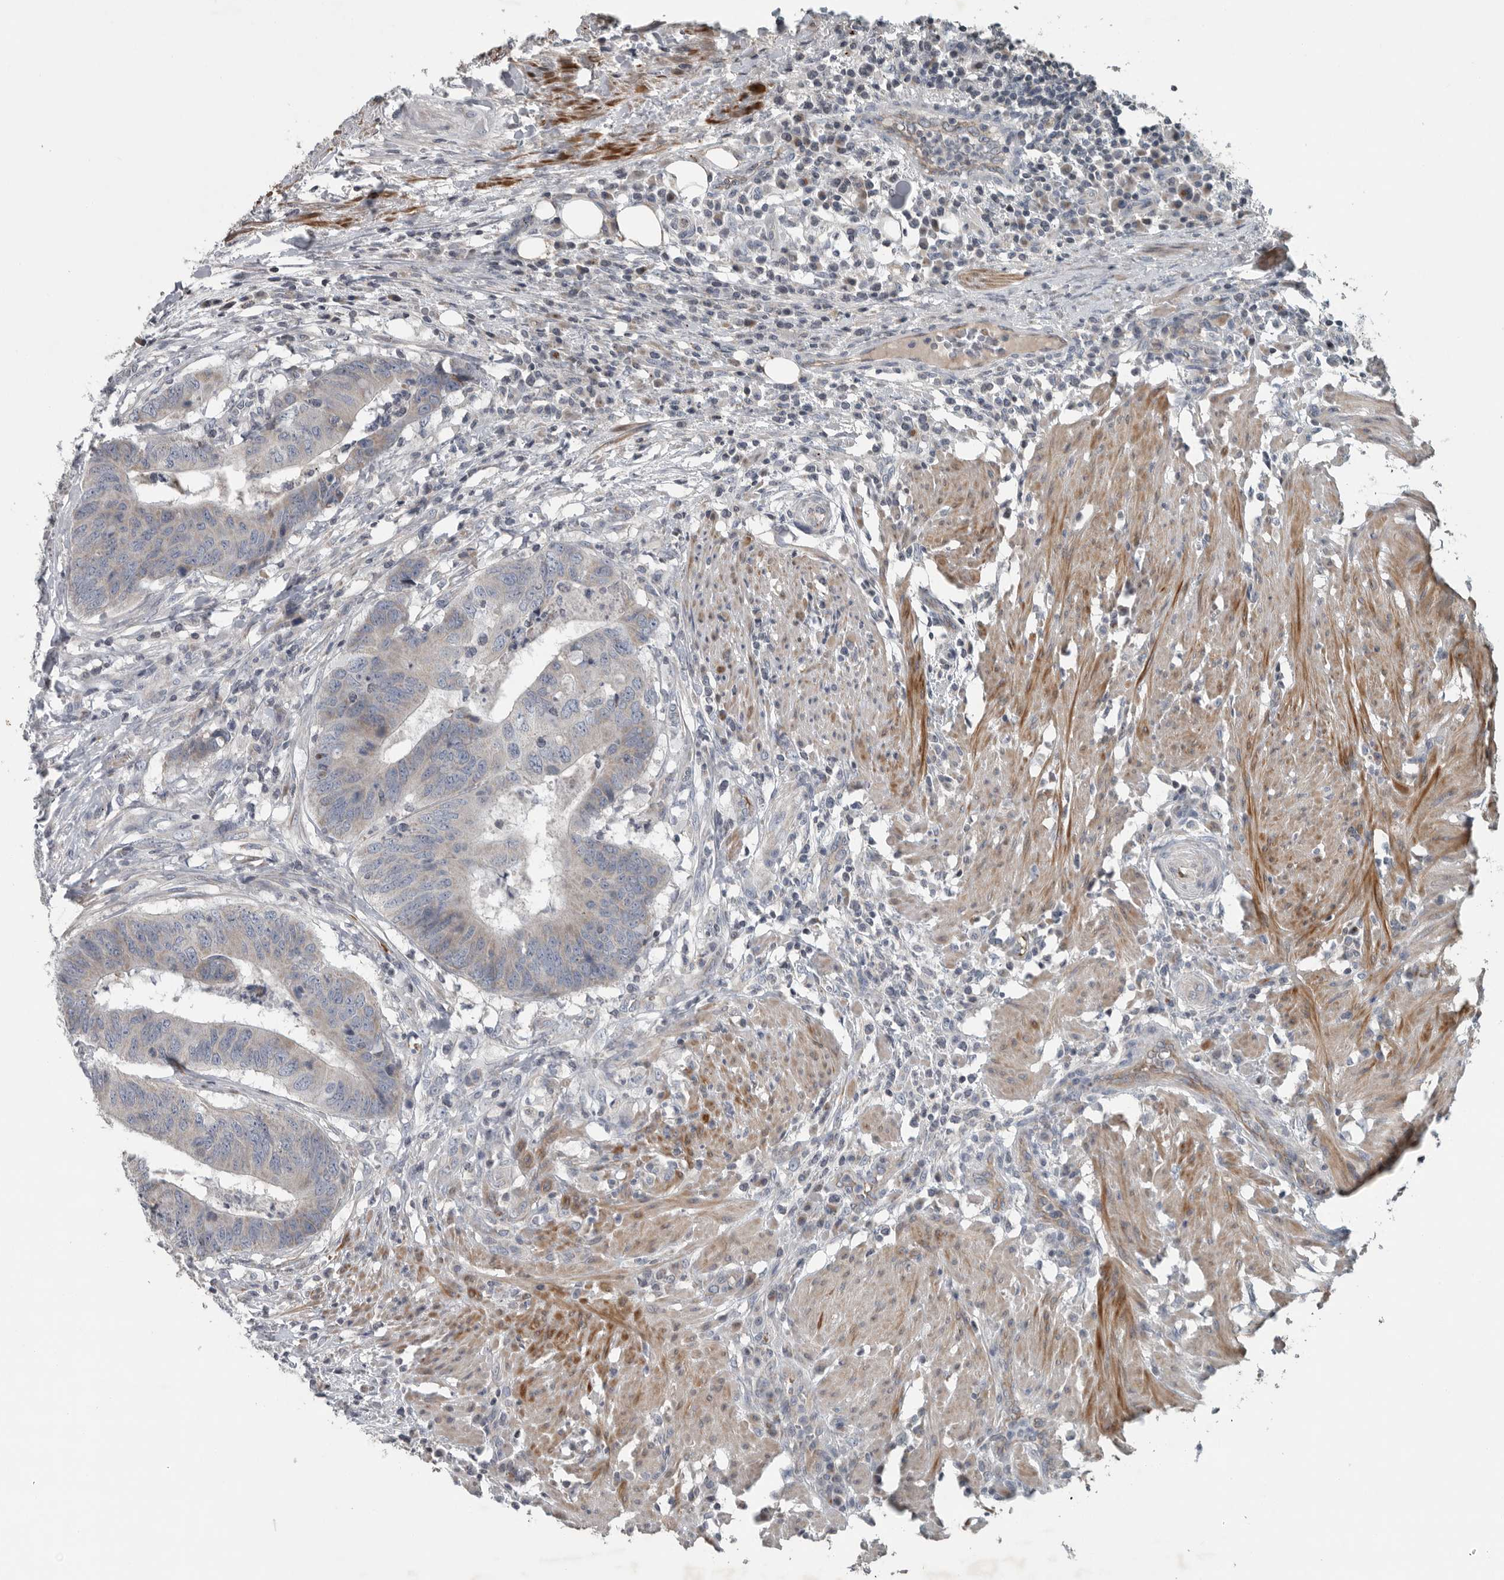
{"staining": {"intensity": "negative", "quantity": "none", "location": "none"}, "tissue": "colorectal cancer", "cell_type": "Tumor cells", "image_type": "cancer", "snomed": [{"axis": "morphology", "description": "Adenocarcinoma, NOS"}, {"axis": "topography", "description": "Colon"}], "caption": "There is no significant staining in tumor cells of colorectal cancer (adenocarcinoma). The staining is performed using DAB (3,3'-diaminobenzidine) brown chromogen with nuclei counter-stained in using hematoxylin.", "gene": "MPP3", "patient": {"sex": "male", "age": 56}}